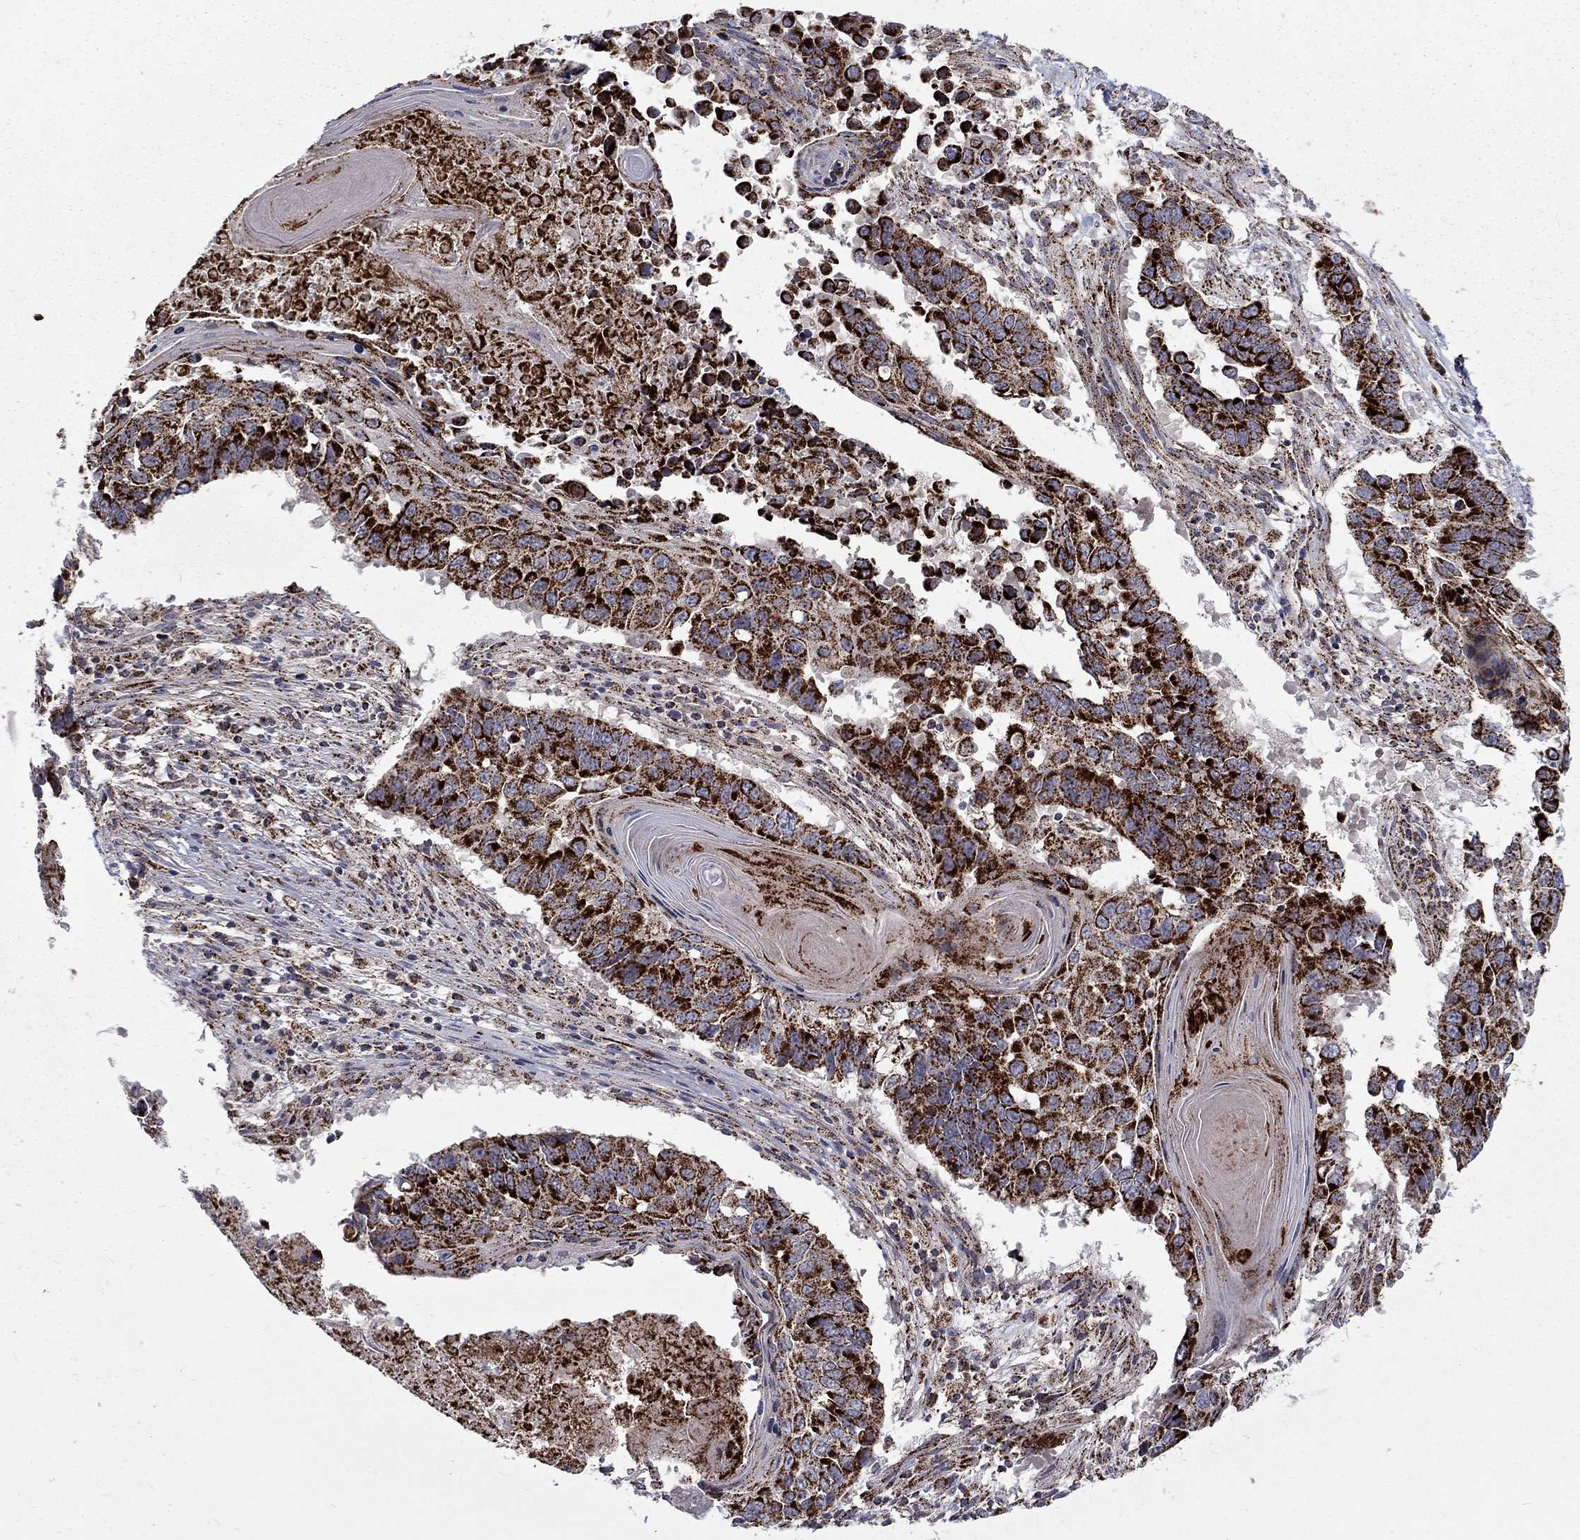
{"staining": {"intensity": "strong", "quantity": ">75%", "location": "cytoplasmic/membranous"}, "tissue": "lung cancer", "cell_type": "Tumor cells", "image_type": "cancer", "snomed": [{"axis": "morphology", "description": "Squamous cell carcinoma, NOS"}, {"axis": "topography", "description": "Lung"}], "caption": "Lung squamous cell carcinoma stained for a protein displays strong cytoplasmic/membranous positivity in tumor cells.", "gene": "ALDH1B1", "patient": {"sex": "male", "age": 73}}